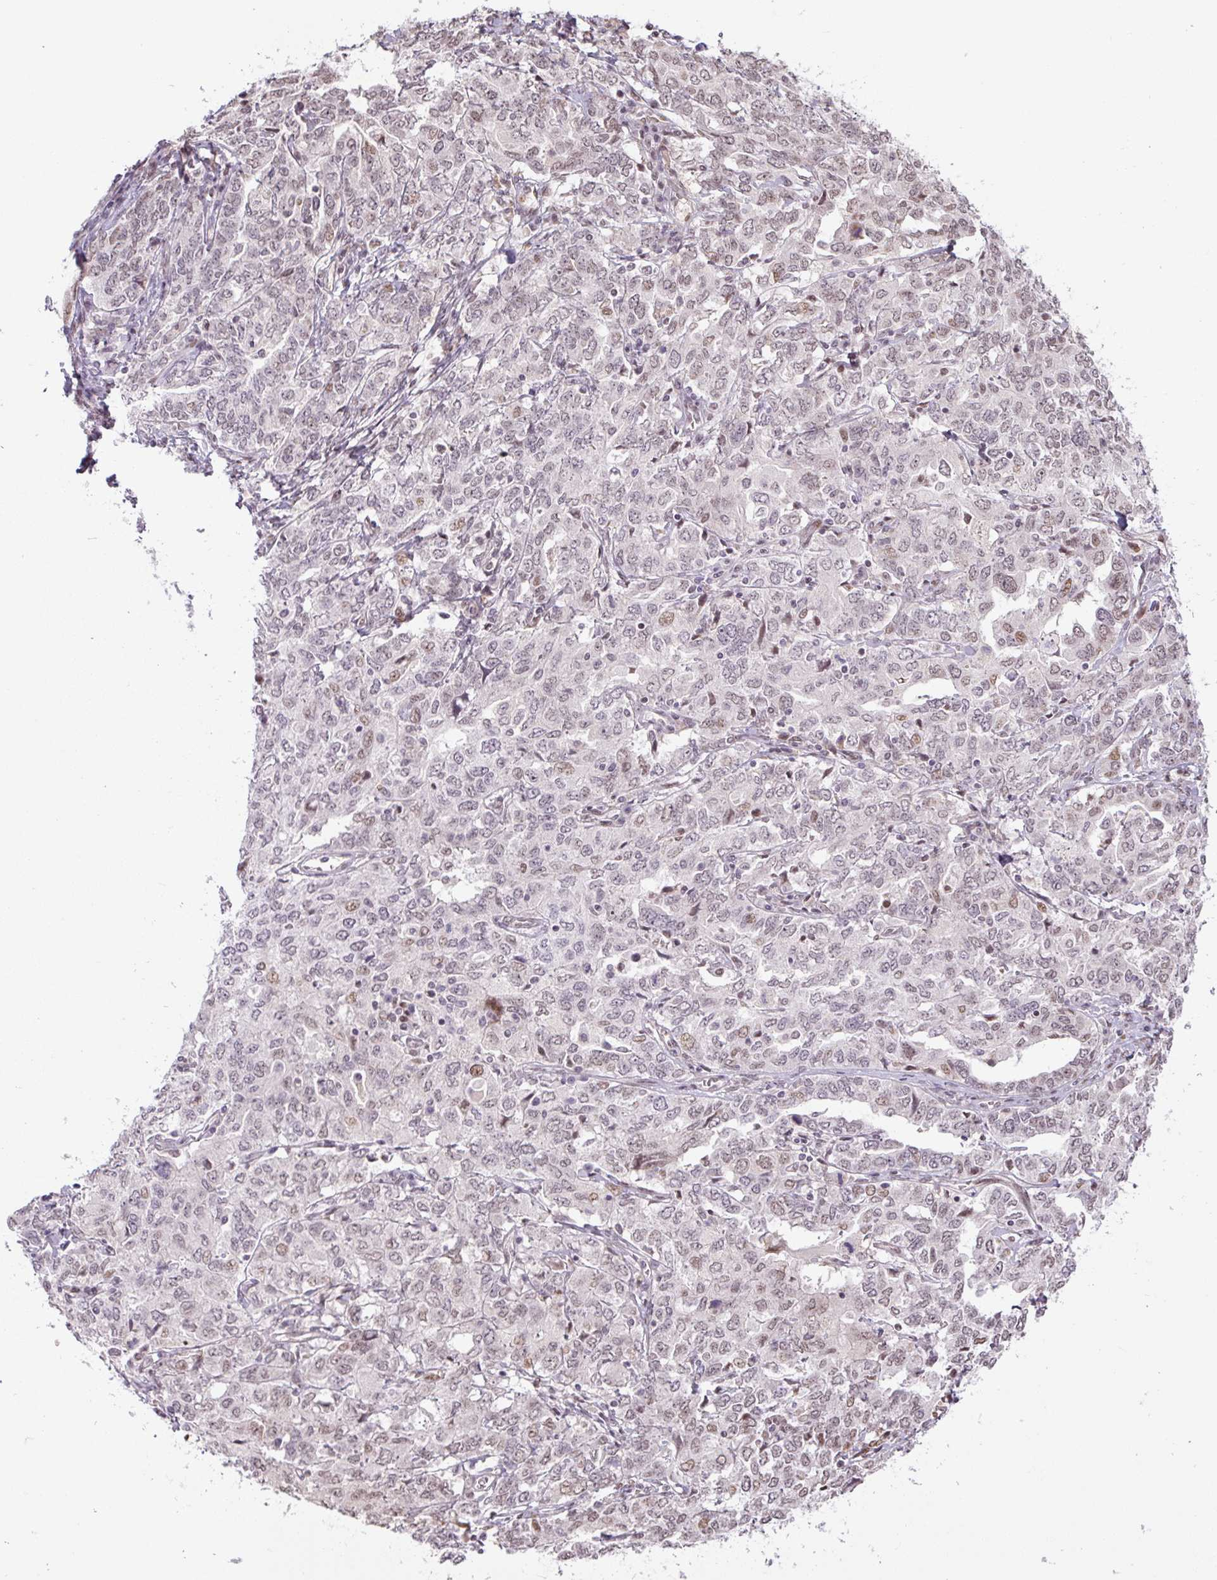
{"staining": {"intensity": "moderate", "quantity": "25%-75%", "location": "nuclear"}, "tissue": "ovarian cancer", "cell_type": "Tumor cells", "image_type": "cancer", "snomed": [{"axis": "morphology", "description": "Carcinoma, endometroid"}, {"axis": "topography", "description": "Ovary"}], "caption": "This image demonstrates ovarian cancer stained with immunohistochemistry (IHC) to label a protein in brown. The nuclear of tumor cells show moderate positivity for the protein. Nuclei are counter-stained blue.", "gene": "TCFL5", "patient": {"sex": "female", "age": 62}}